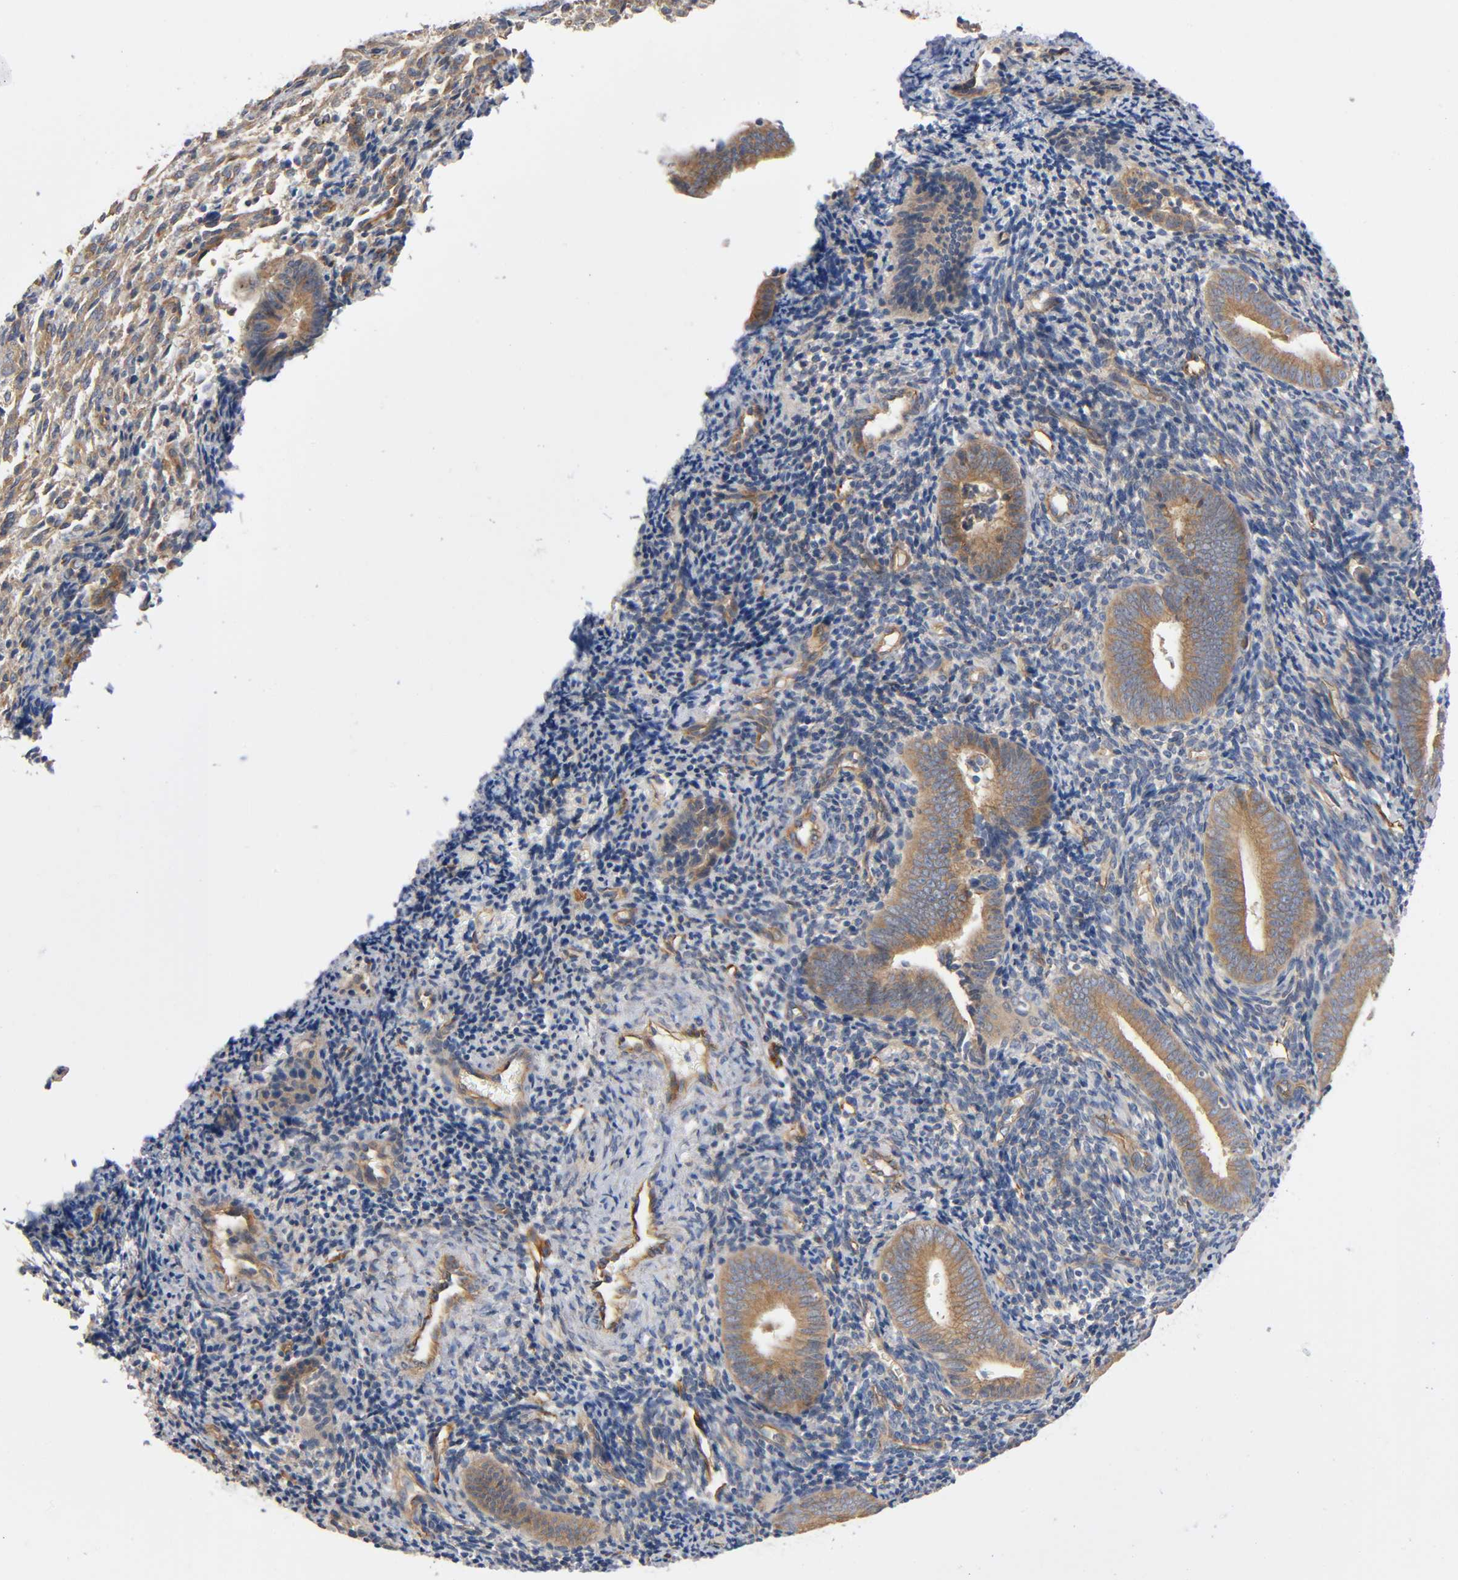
{"staining": {"intensity": "weak", "quantity": "<25%", "location": "cytoplasmic/membranous"}, "tissue": "endometrium", "cell_type": "Cells in endometrial stroma", "image_type": "normal", "snomed": [{"axis": "morphology", "description": "Normal tissue, NOS"}, {"axis": "topography", "description": "Uterus"}, {"axis": "topography", "description": "Endometrium"}], "caption": "This micrograph is of benign endometrium stained with immunohistochemistry (IHC) to label a protein in brown with the nuclei are counter-stained blue. There is no expression in cells in endometrial stroma.", "gene": "MARS1", "patient": {"sex": "female", "age": 33}}